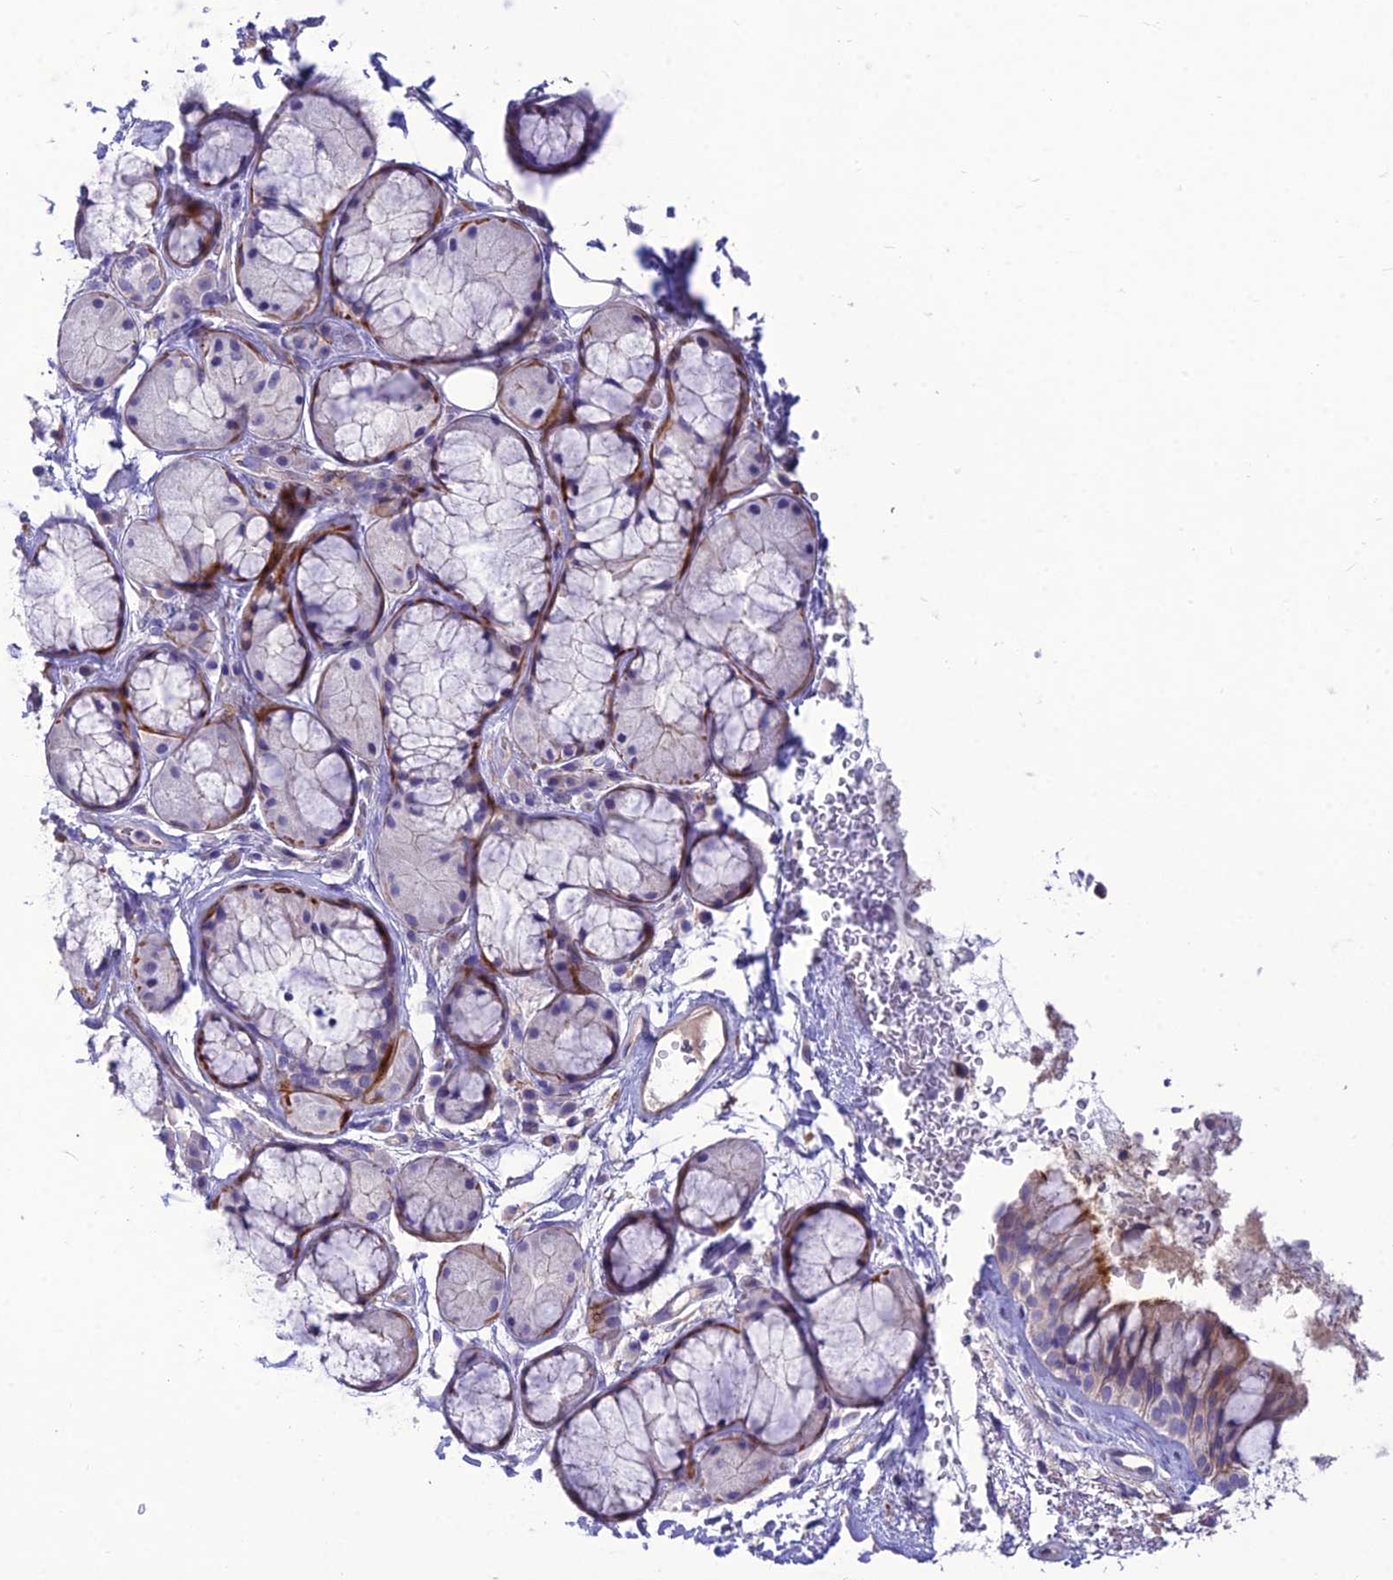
{"staining": {"intensity": "moderate", "quantity": "<25%", "location": "cytoplasmic/membranous"}, "tissue": "bronchus", "cell_type": "Respiratory epithelial cells", "image_type": "normal", "snomed": [{"axis": "morphology", "description": "Normal tissue, NOS"}, {"axis": "morphology", "description": "Squamous cell carcinoma, NOS"}, {"axis": "topography", "description": "Lymph node"}, {"axis": "topography", "description": "Bronchus"}, {"axis": "topography", "description": "Lung"}], "caption": "There is low levels of moderate cytoplasmic/membranous staining in respiratory epithelial cells of normal bronchus, as demonstrated by immunohistochemical staining (brown color).", "gene": "TEKT3", "patient": {"sex": "male", "age": 66}}